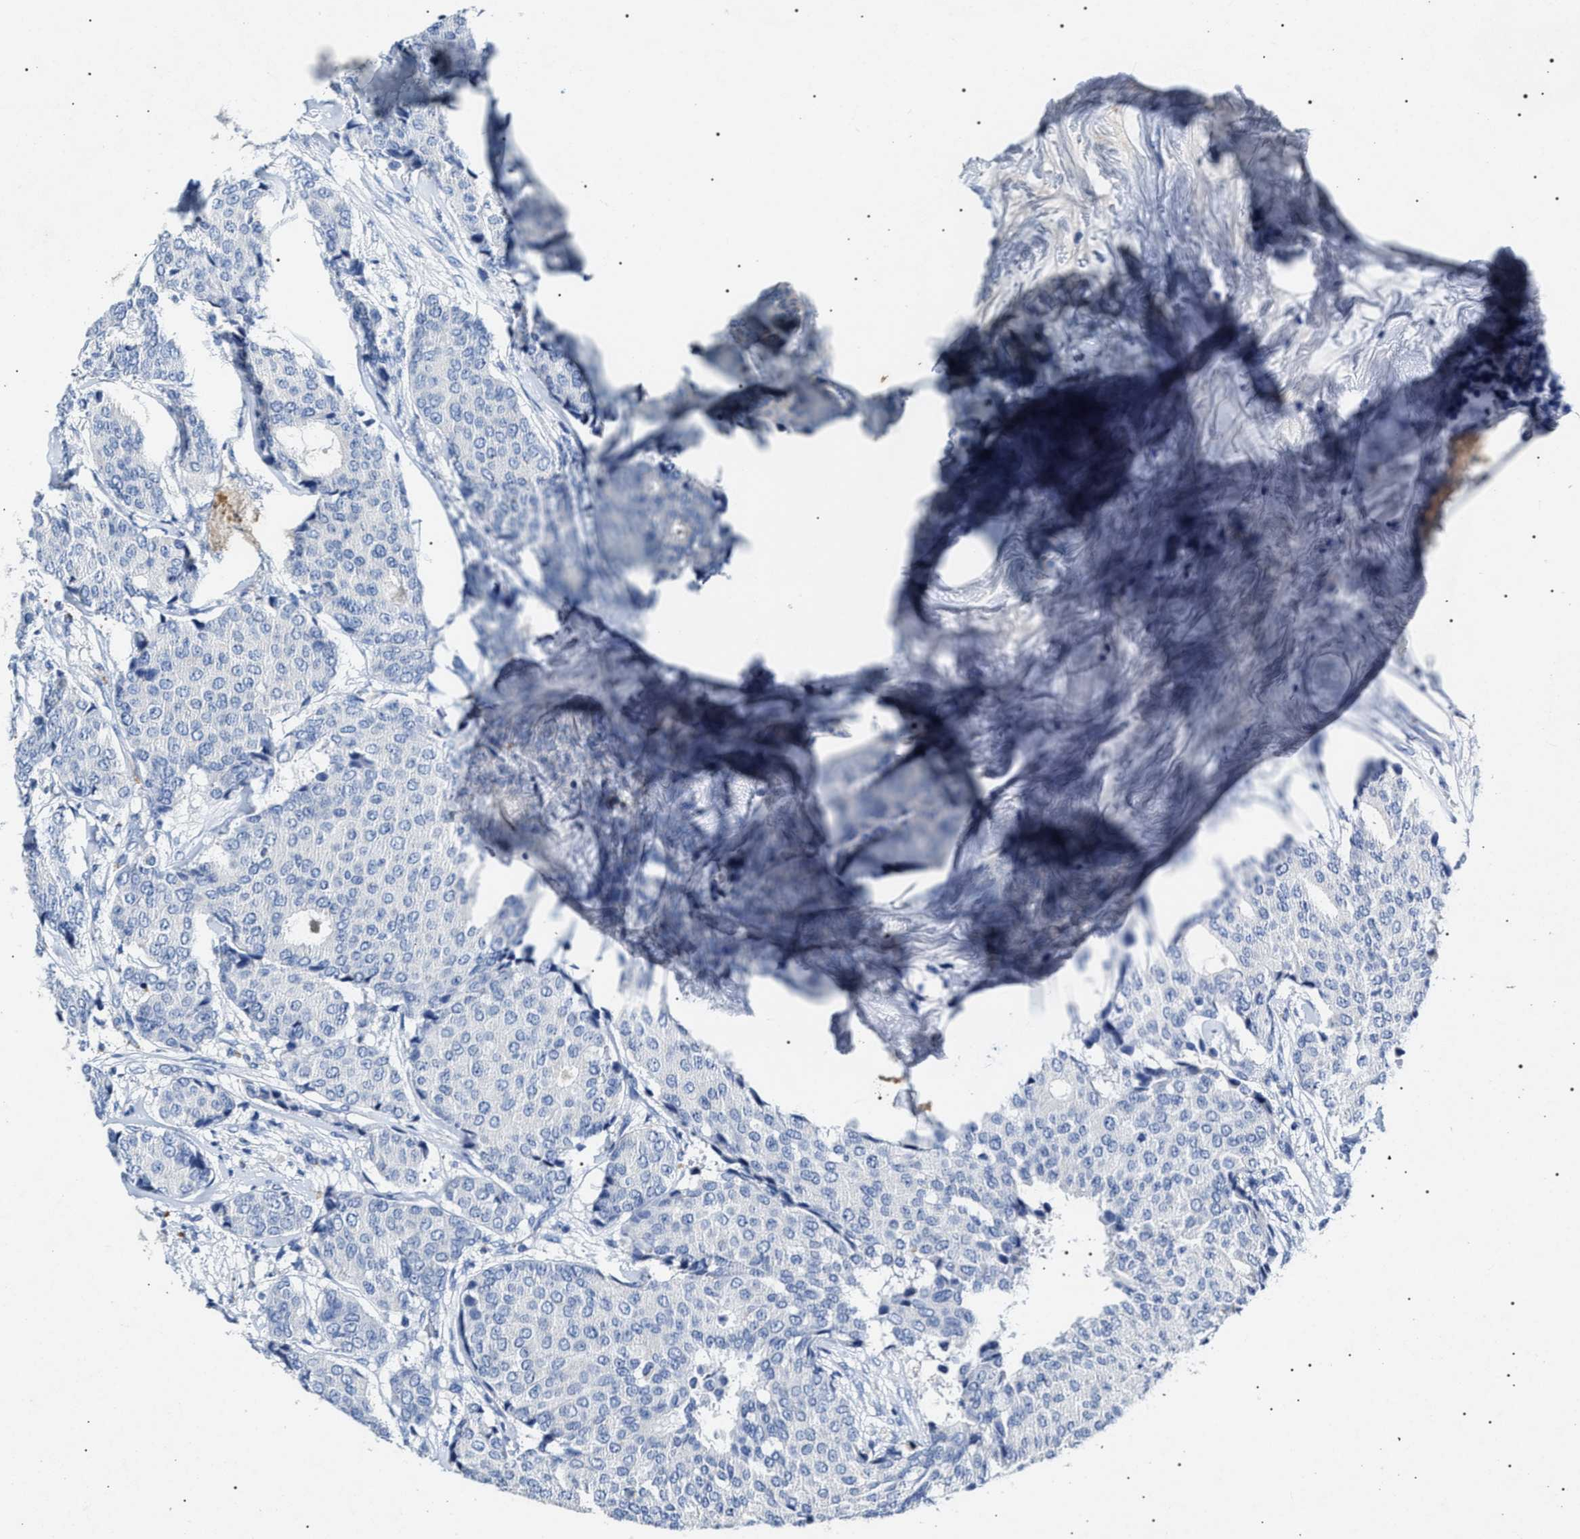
{"staining": {"intensity": "negative", "quantity": "none", "location": "none"}, "tissue": "breast cancer", "cell_type": "Tumor cells", "image_type": "cancer", "snomed": [{"axis": "morphology", "description": "Duct carcinoma"}, {"axis": "topography", "description": "Breast"}], "caption": "A high-resolution image shows IHC staining of breast intraductal carcinoma, which displays no significant expression in tumor cells.", "gene": "LRRC8E", "patient": {"sex": "female", "age": 75}}